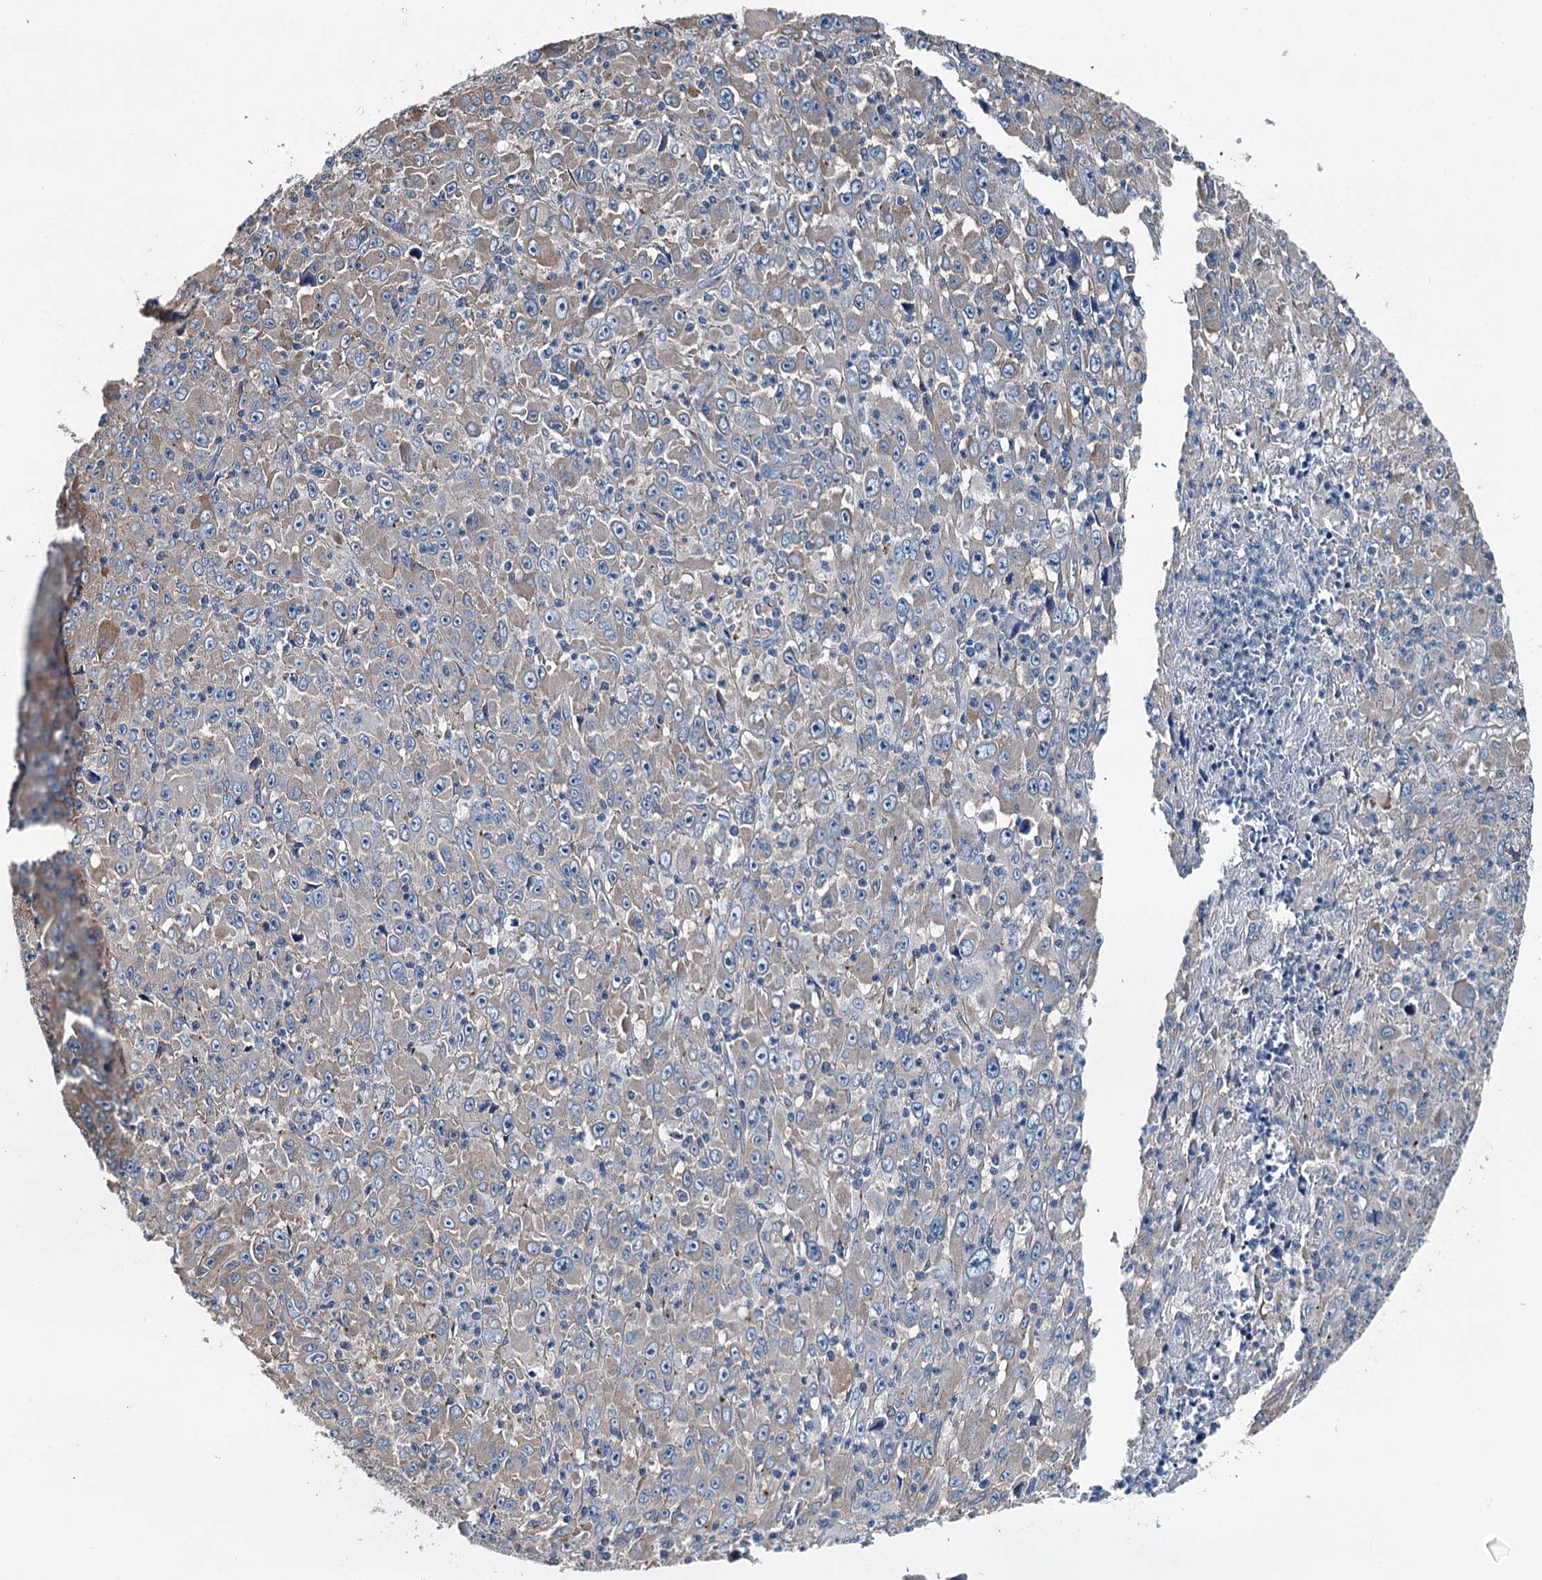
{"staining": {"intensity": "weak", "quantity": "25%-75%", "location": "cytoplasmic/membranous"}, "tissue": "melanoma", "cell_type": "Tumor cells", "image_type": "cancer", "snomed": [{"axis": "morphology", "description": "Malignant melanoma, Metastatic site"}, {"axis": "topography", "description": "Skin"}], "caption": "Tumor cells demonstrate low levels of weak cytoplasmic/membranous positivity in approximately 25%-75% of cells in malignant melanoma (metastatic site). (Brightfield microscopy of DAB IHC at high magnification).", "gene": "BHMT", "patient": {"sex": "female", "age": 56}}